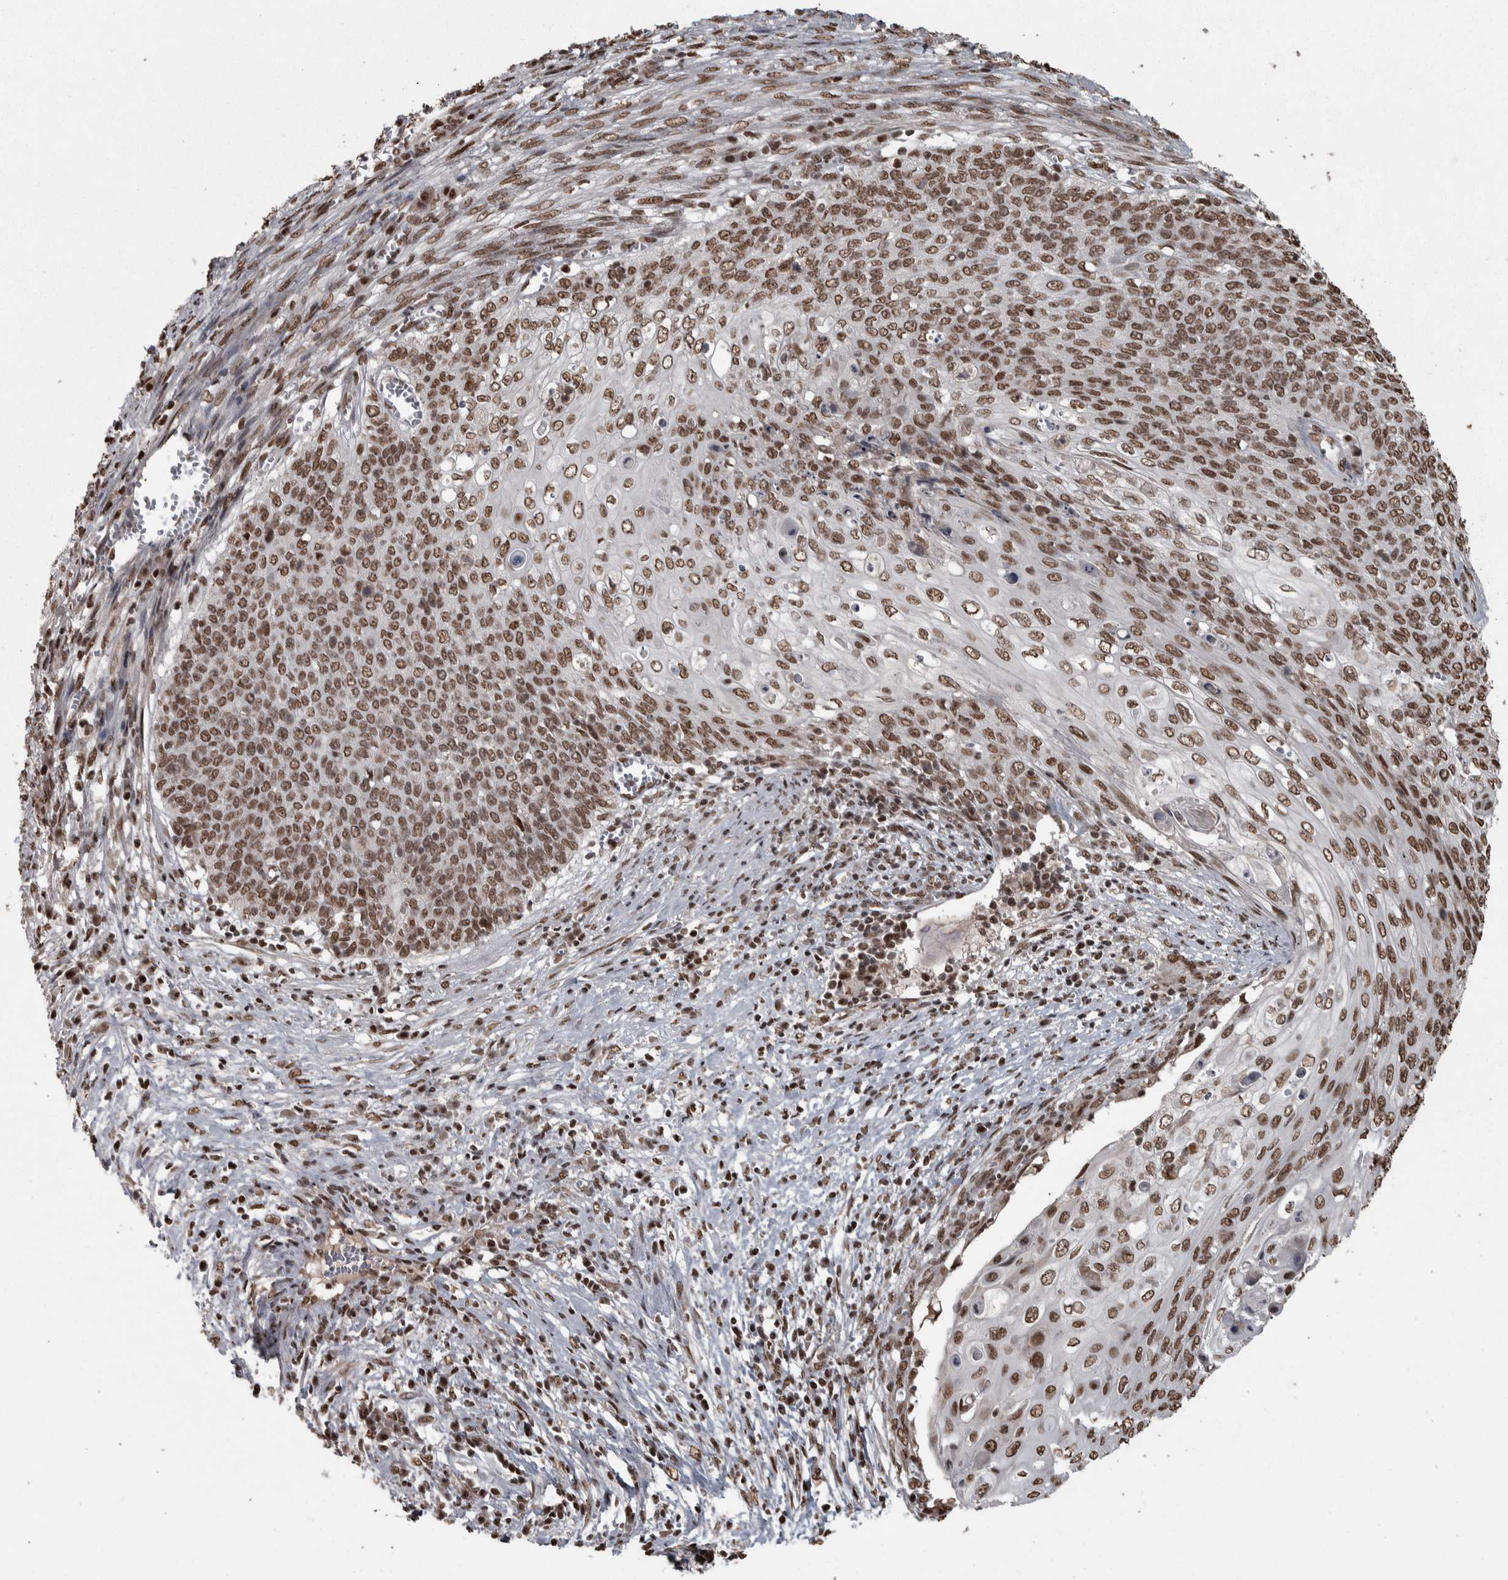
{"staining": {"intensity": "moderate", "quantity": ">75%", "location": "nuclear"}, "tissue": "cervical cancer", "cell_type": "Tumor cells", "image_type": "cancer", "snomed": [{"axis": "morphology", "description": "Squamous cell carcinoma, NOS"}, {"axis": "topography", "description": "Cervix"}], "caption": "Protein staining of cervical cancer tissue exhibits moderate nuclear staining in approximately >75% of tumor cells.", "gene": "ZFHX4", "patient": {"sex": "female", "age": 39}}